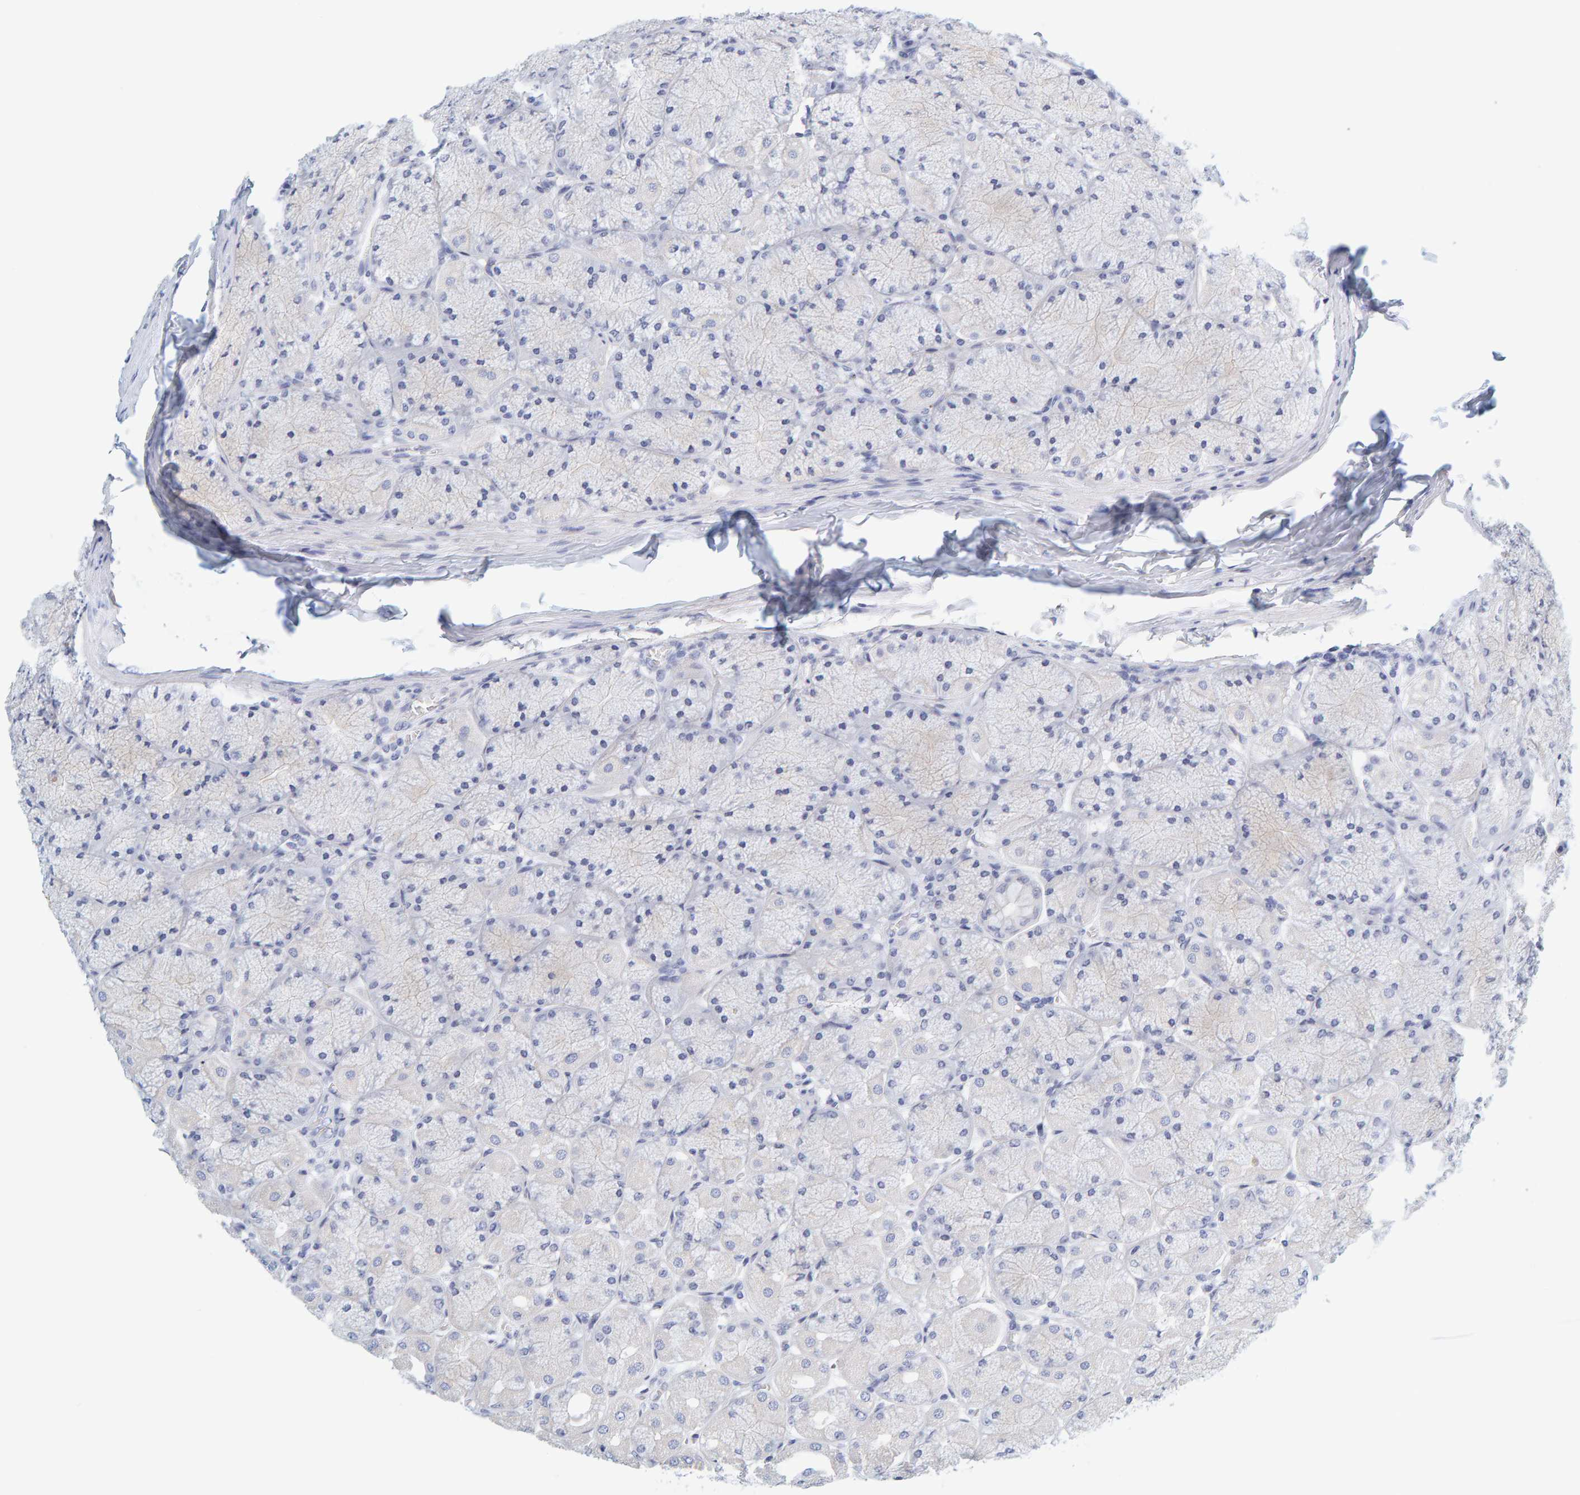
{"staining": {"intensity": "negative", "quantity": "none", "location": "none"}, "tissue": "stomach", "cell_type": "Glandular cells", "image_type": "normal", "snomed": [{"axis": "morphology", "description": "Normal tissue, NOS"}, {"axis": "topography", "description": "Stomach, upper"}], "caption": "The photomicrograph demonstrates no significant staining in glandular cells of stomach.", "gene": "MOG", "patient": {"sex": "female", "age": 56}}